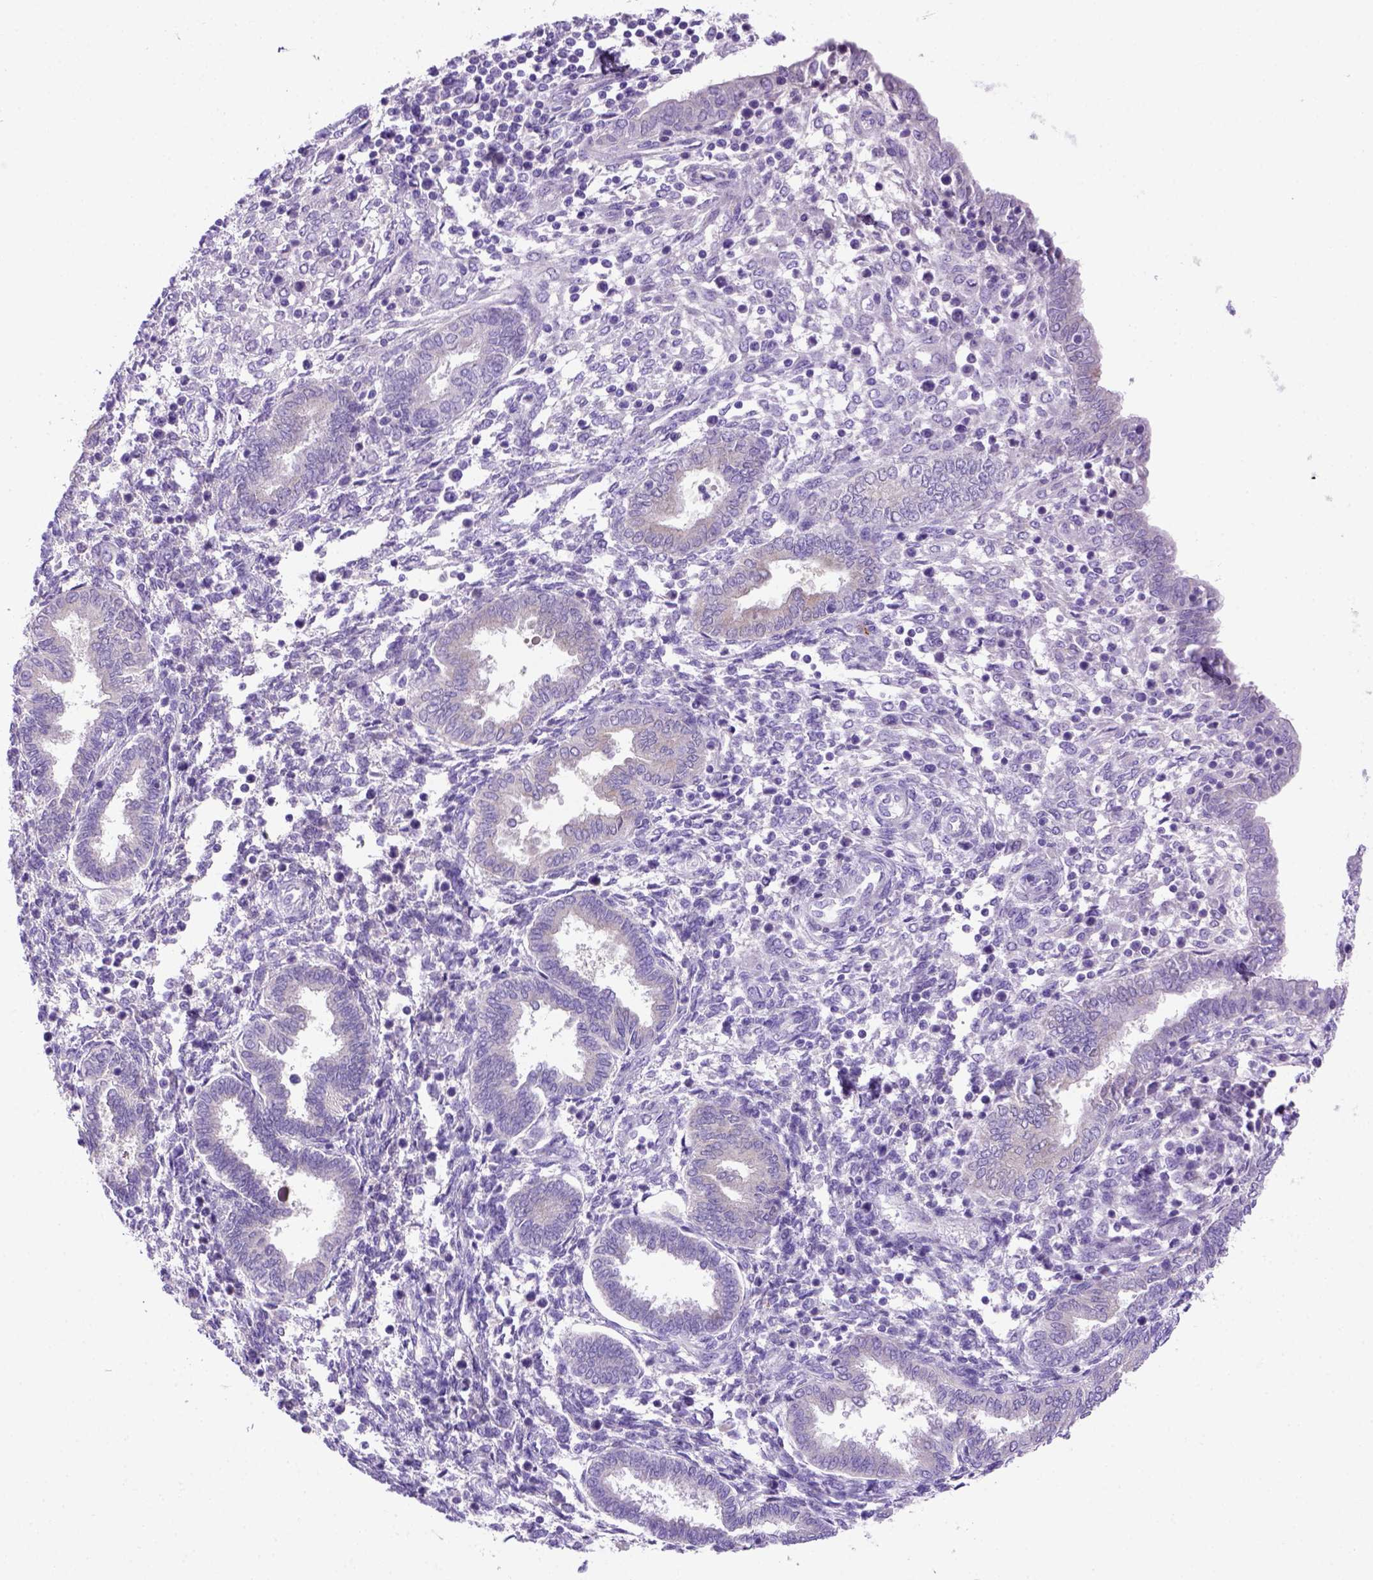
{"staining": {"intensity": "negative", "quantity": "none", "location": "none"}, "tissue": "endometrium", "cell_type": "Cells in endometrial stroma", "image_type": "normal", "snomed": [{"axis": "morphology", "description": "Normal tissue, NOS"}, {"axis": "topography", "description": "Endometrium"}], "caption": "DAB (3,3'-diaminobenzidine) immunohistochemical staining of unremarkable endometrium demonstrates no significant expression in cells in endometrial stroma. Nuclei are stained in blue.", "gene": "SIRPD", "patient": {"sex": "female", "age": 42}}